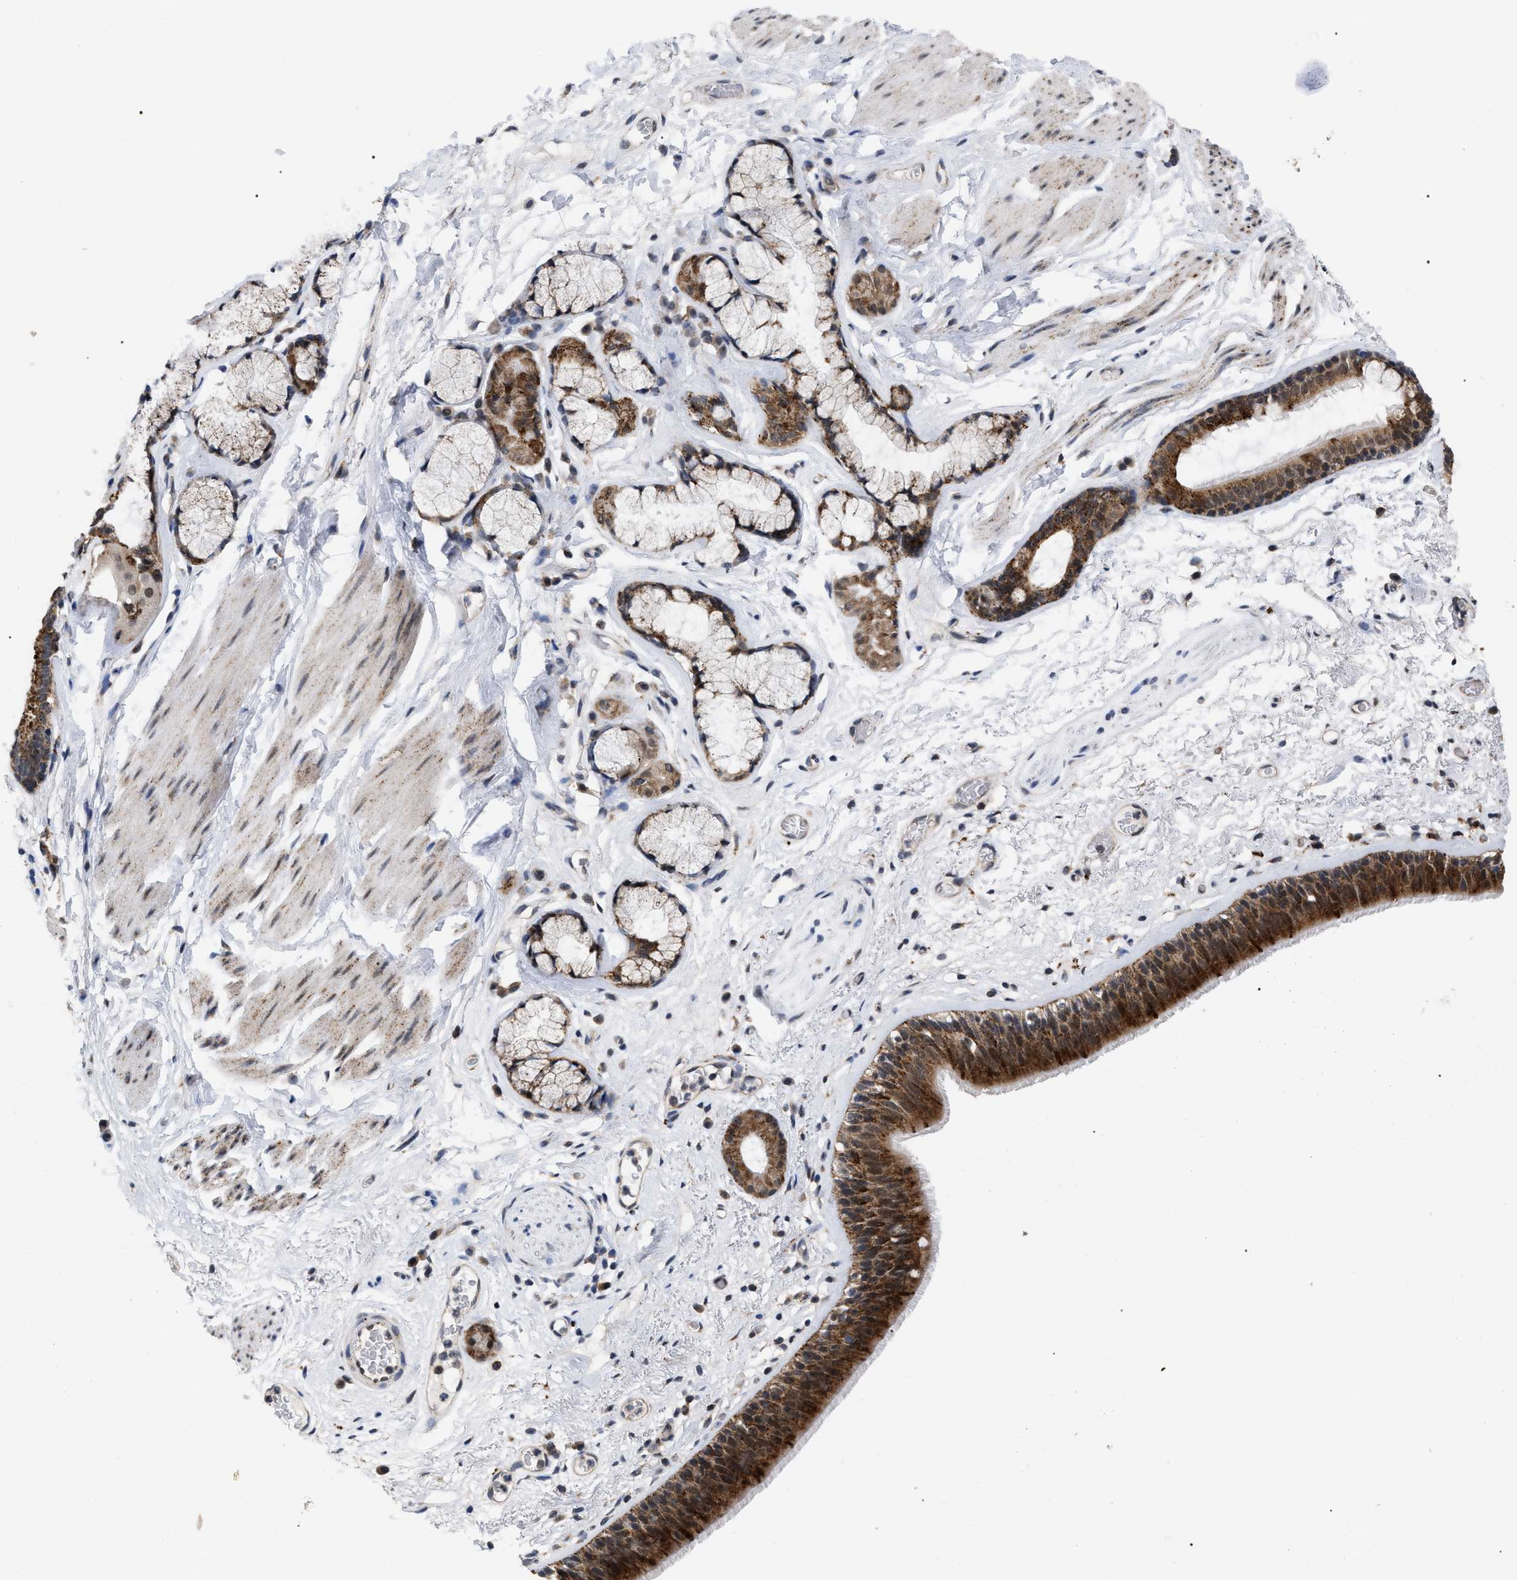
{"staining": {"intensity": "strong", "quantity": ">75%", "location": "cytoplasmic/membranous"}, "tissue": "bronchus", "cell_type": "Respiratory epithelial cells", "image_type": "normal", "snomed": [{"axis": "morphology", "description": "Normal tissue, NOS"}, {"axis": "topography", "description": "Cartilage tissue"}], "caption": "A high-resolution image shows immunohistochemistry staining of normal bronchus, which exhibits strong cytoplasmic/membranous expression in approximately >75% of respiratory epithelial cells.", "gene": "UPF1", "patient": {"sex": "female", "age": 63}}